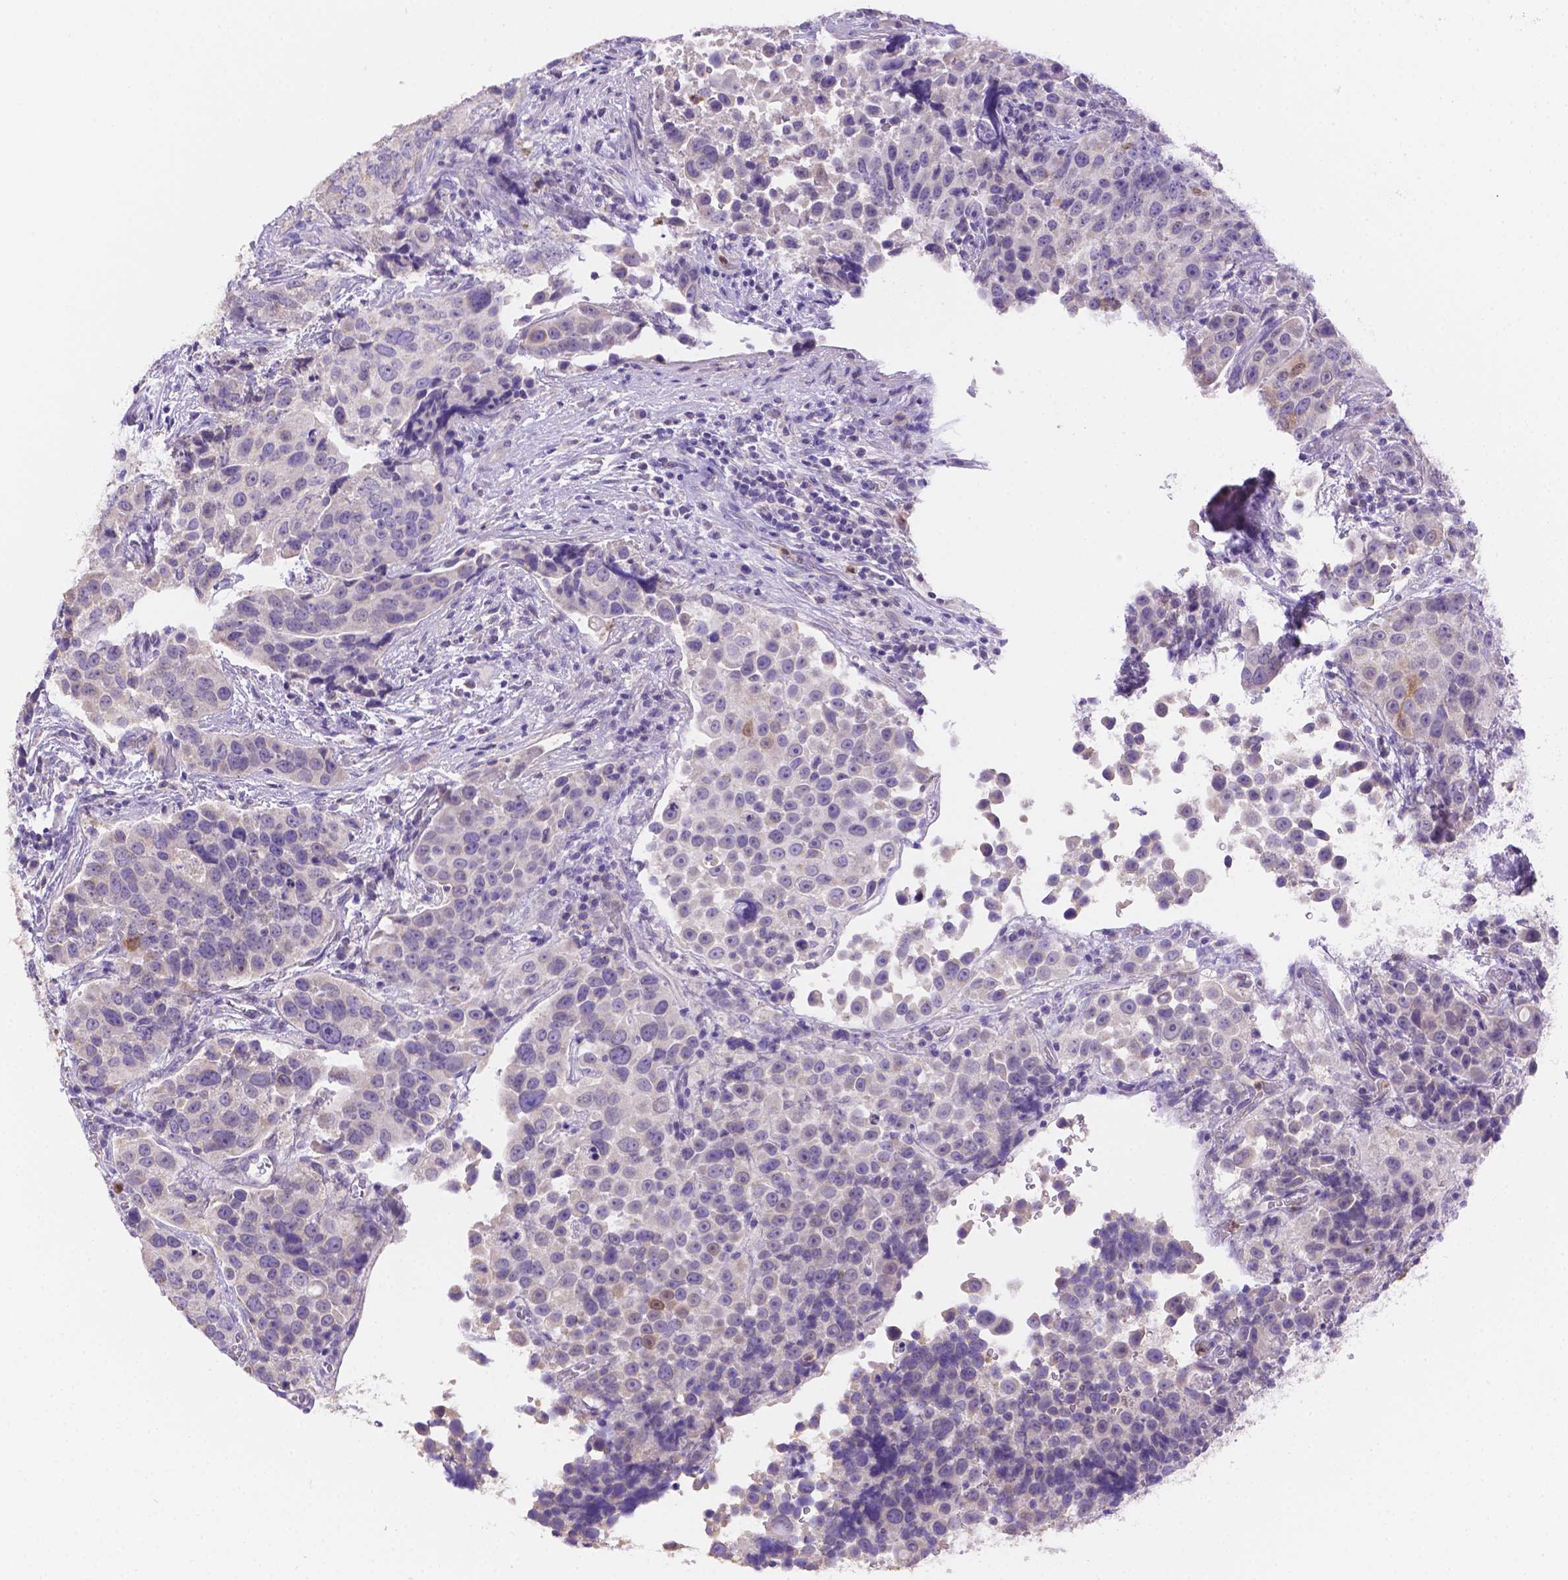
{"staining": {"intensity": "negative", "quantity": "none", "location": "none"}, "tissue": "urothelial cancer", "cell_type": "Tumor cells", "image_type": "cancer", "snomed": [{"axis": "morphology", "description": "Urothelial carcinoma, NOS"}, {"axis": "topography", "description": "Urinary bladder"}], "caption": "The image shows no staining of tumor cells in transitional cell carcinoma.", "gene": "NXPE2", "patient": {"sex": "male", "age": 52}}